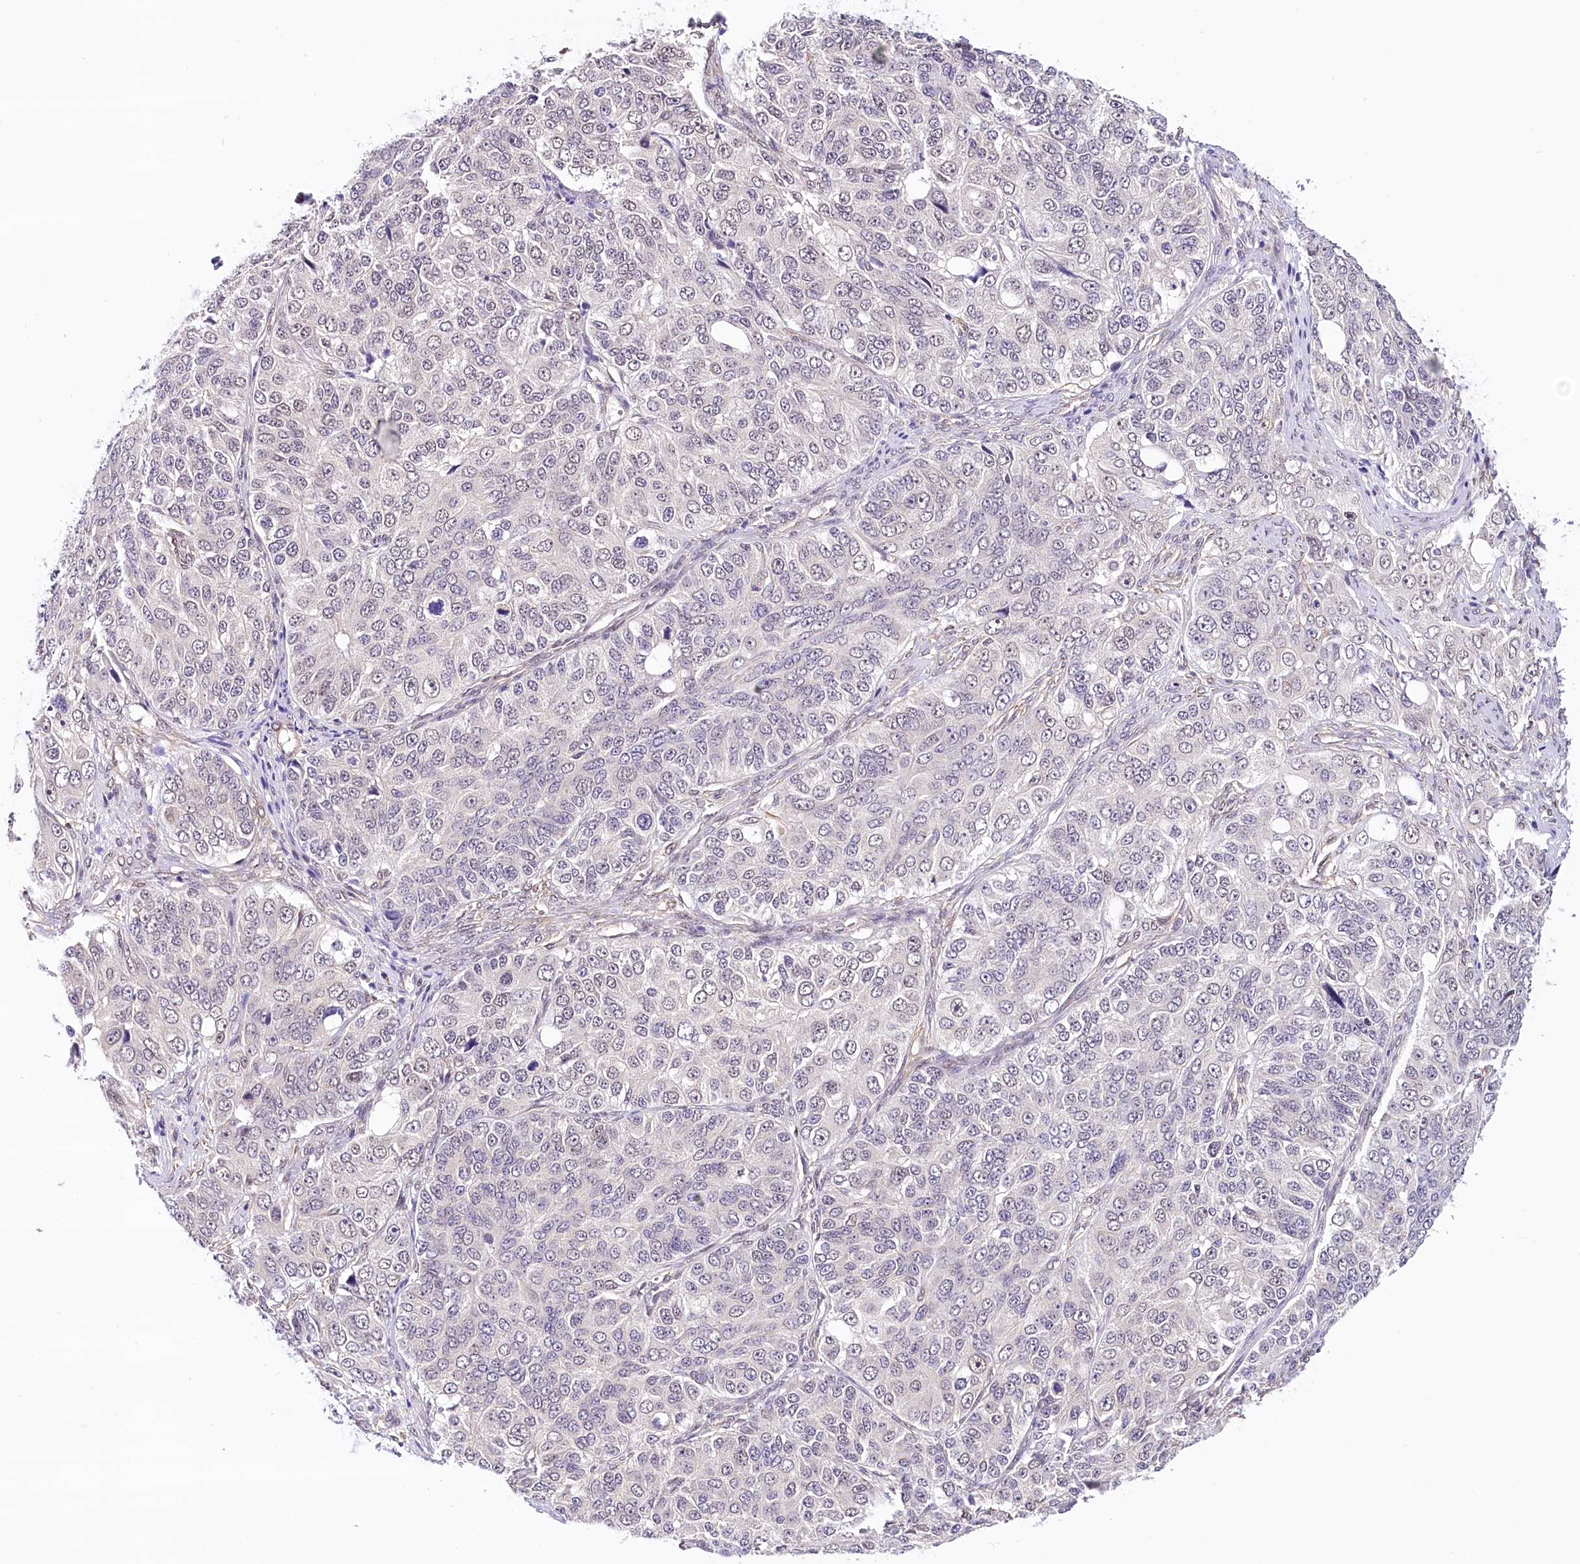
{"staining": {"intensity": "negative", "quantity": "none", "location": "none"}, "tissue": "ovarian cancer", "cell_type": "Tumor cells", "image_type": "cancer", "snomed": [{"axis": "morphology", "description": "Carcinoma, endometroid"}, {"axis": "topography", "description": "Ovary"}], "caption": "A high-resolution image shows immunohistochemistry staining of ovarian cancer, which demonstrates no significant staining in tumor cells. Brightfield microscopy of immunohistochemistry stained with DAB (3,3'-diaminobenzidine) (brown) and hematoxylin (blue), captured at high magnification.", "gene": "PPP2R5B", "patient": {"sex": "female", "age": 51}}